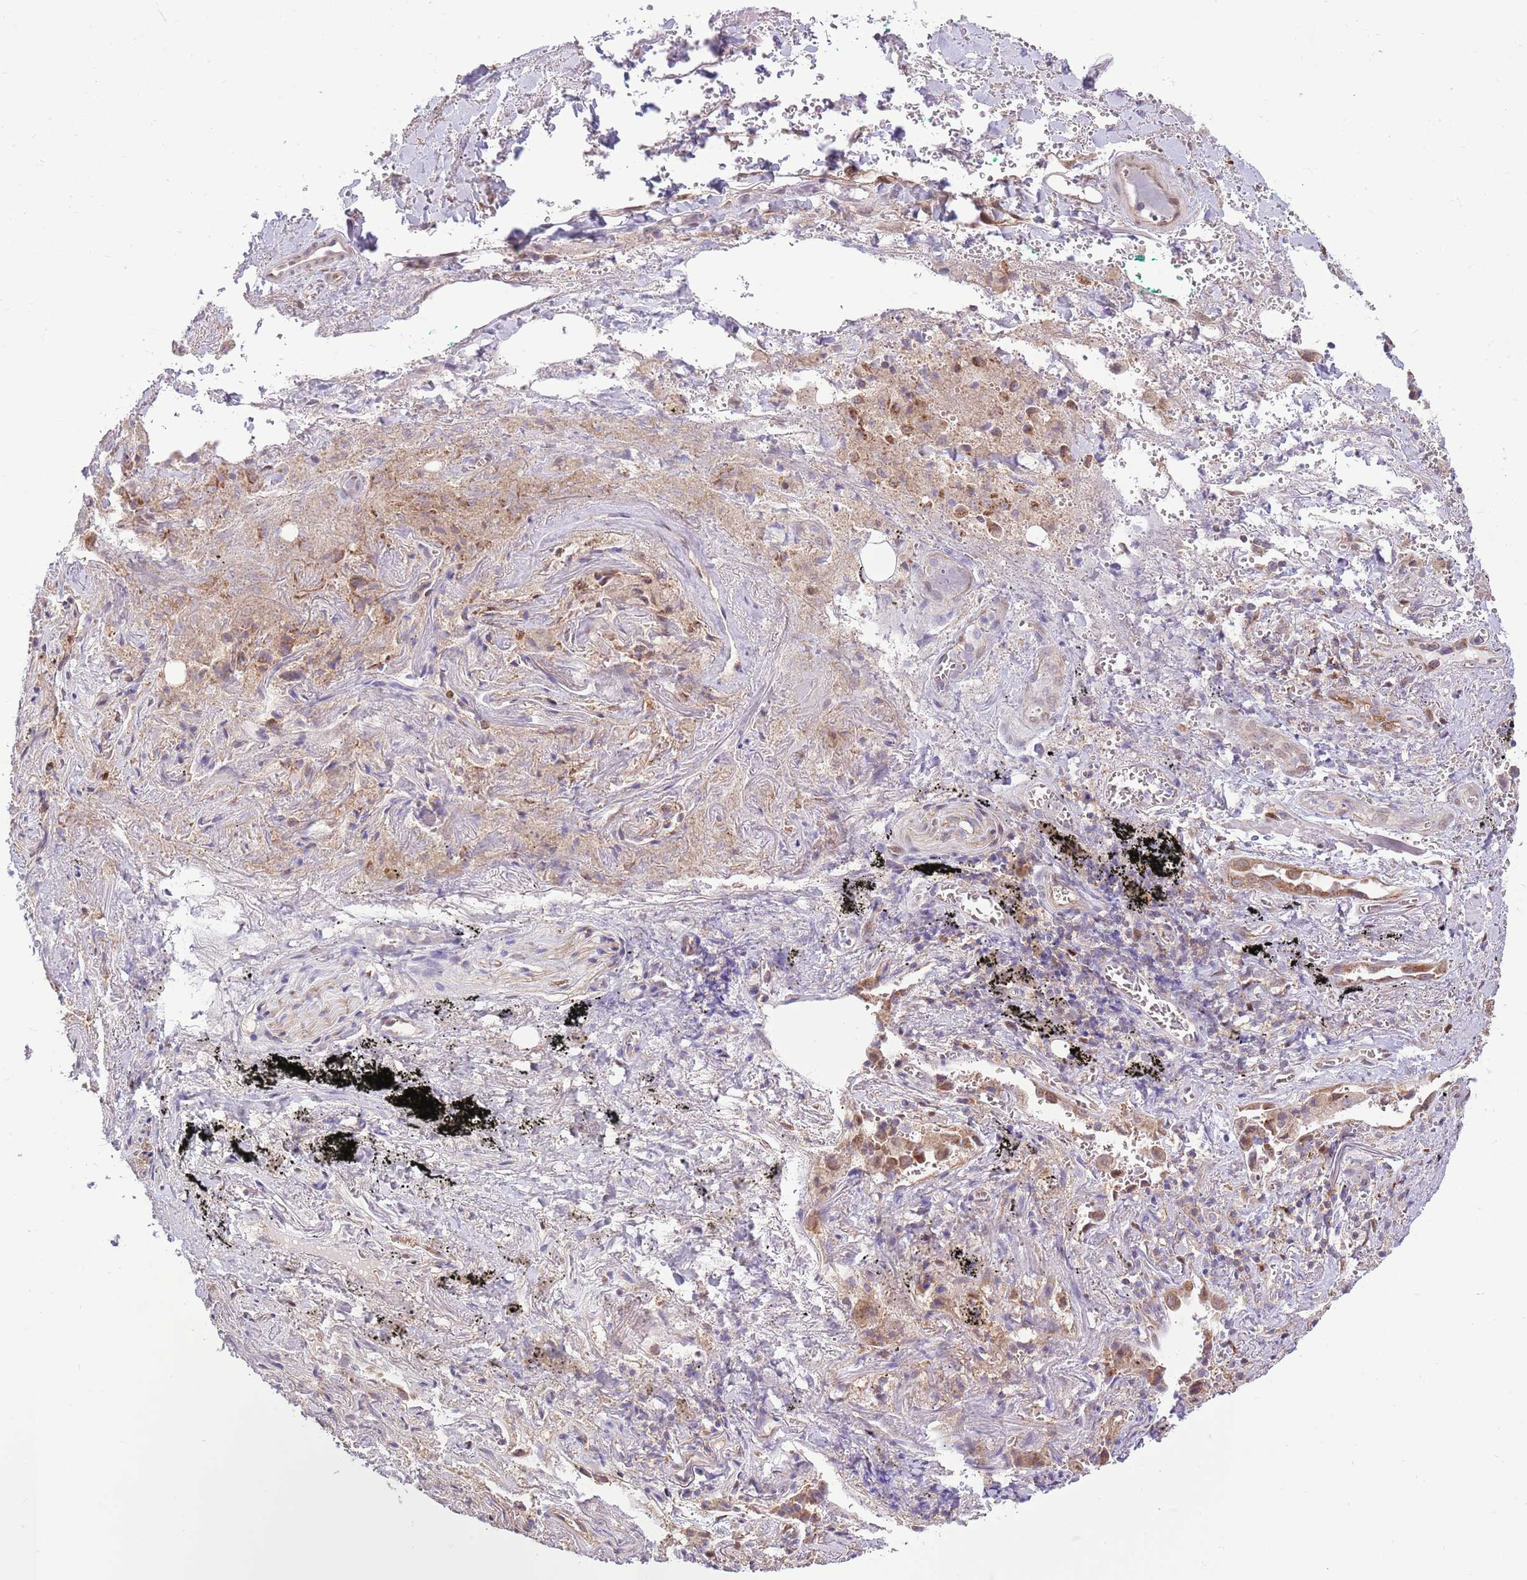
{"staining": {"intensity": "weak", "quantity": ">75%", "location": "cytoplasmic/membranous"}, "tissue": "adipose tissue", "cell_type": "Adipocytes", "image_type": "normal", "snomed": [{"axis": "morphology", "description": "Normal tissue, NOS"}, {"axis": "topography", "description": "Cartilage tissue"}], "caption": "Unremarkable adipose tissue displays weak cytoplasmic/membranous positivity in approximately >75% of adipocytes Using DAB (brown) and hematoxylin (blue) stains, captured at high magnification using brightfield microscopy..", "gene": "ARL2BP", "patient": {"sex": "male", "age": 66}}